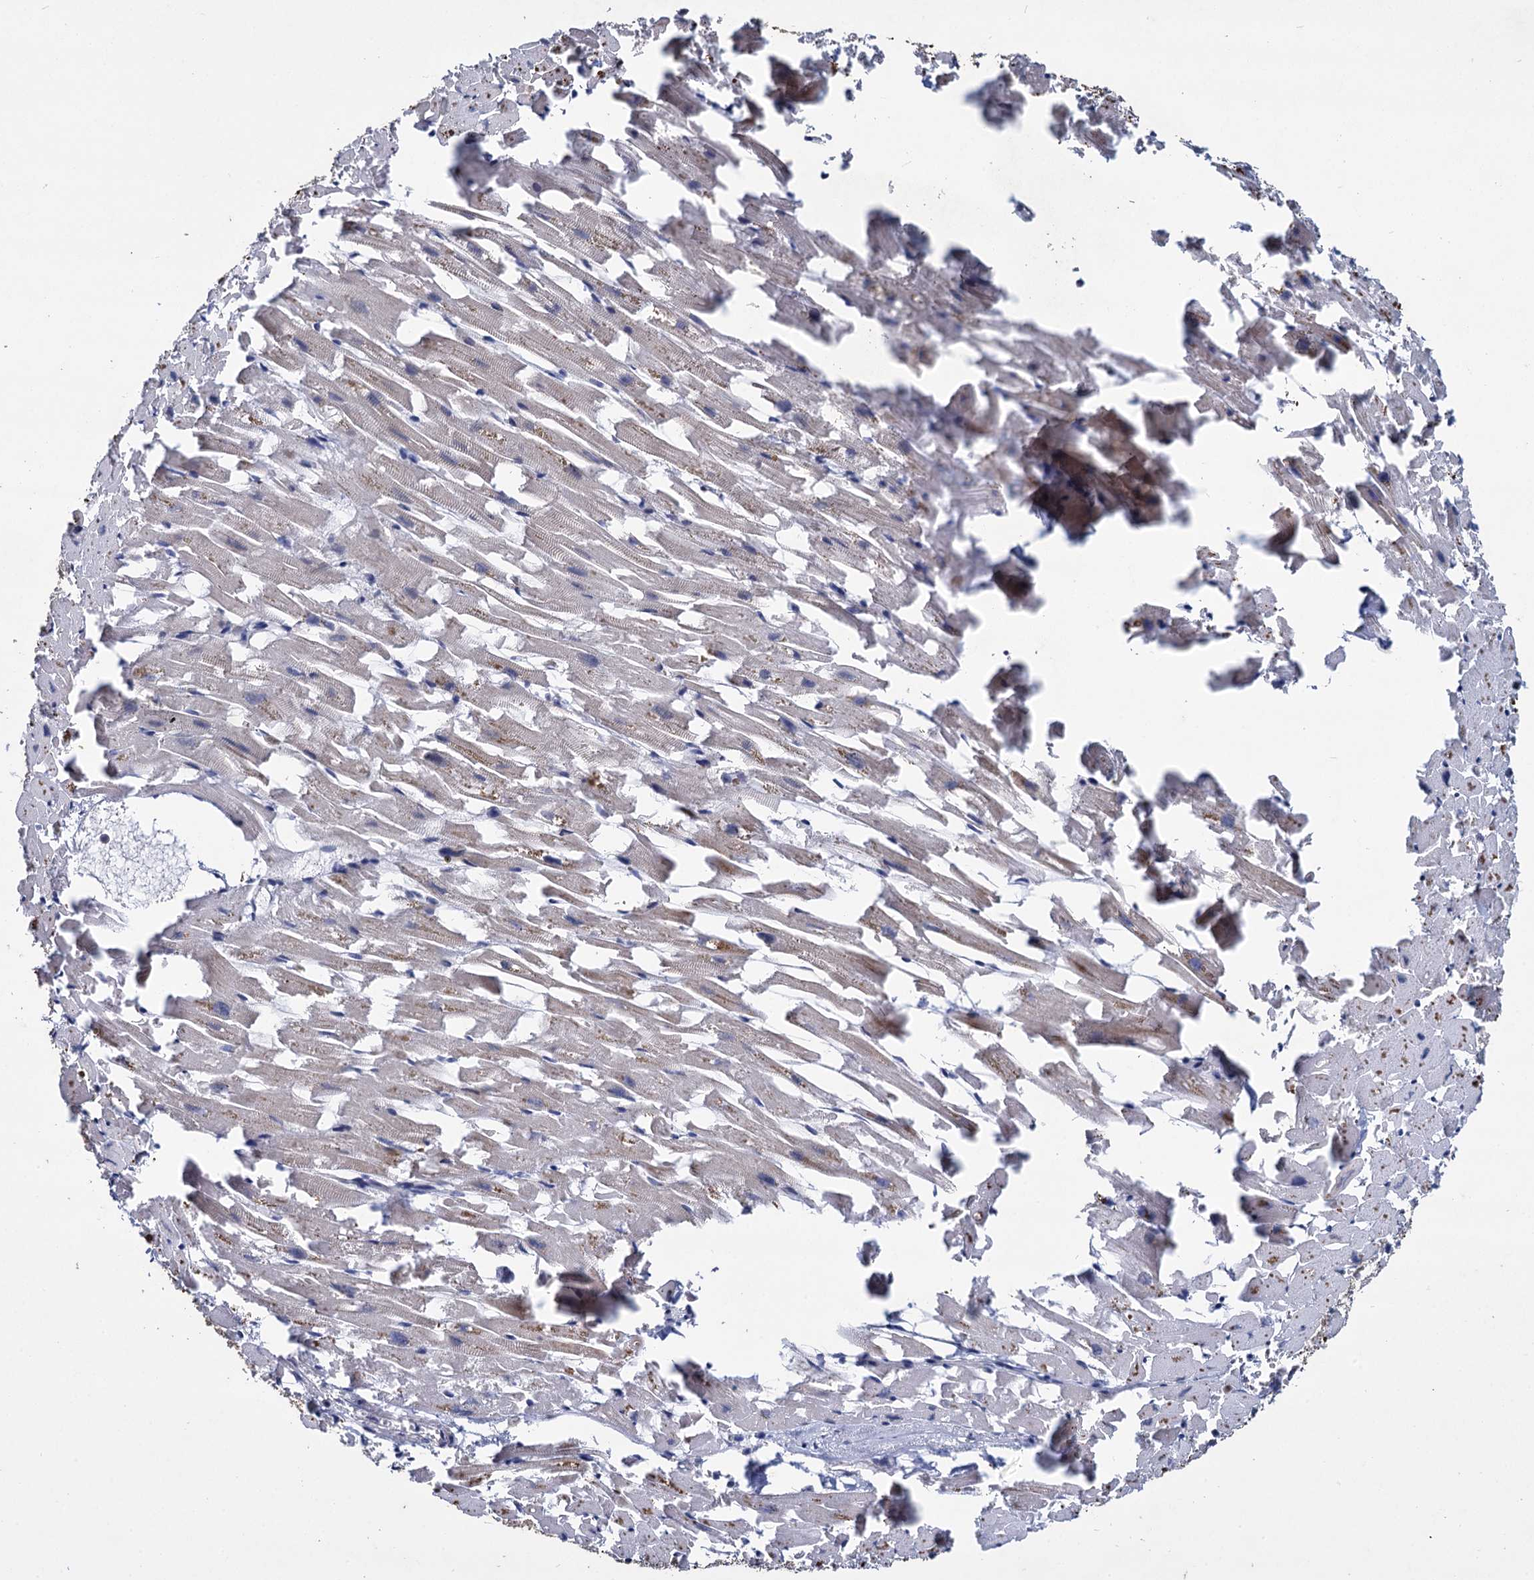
{"staining": {"intensity": "moderate", "quantity": "25%-75%", "location": "cytoplasmic/membranous,nuclear"}, "tissue": "heart muscle", "cell_type": "Cardiomyocytes", "image_type": "normal", "snomed": [{"axis": "morphology", "description": "Normal tissue, NOS"}, {"axis": "topography", "description": "Heart"}], "caption": "This histopathology image displays unremarkable heart muscle stained with immunohistochemistry to label a protein in brown. The cytoplasmic/membranous,nuclear of cardiomyocytes show moderate positivity for the protein. Nuclei are counter-stained blue.", "gene": "RPUSD4", "patient": {"sex": "female", "age": 64}}